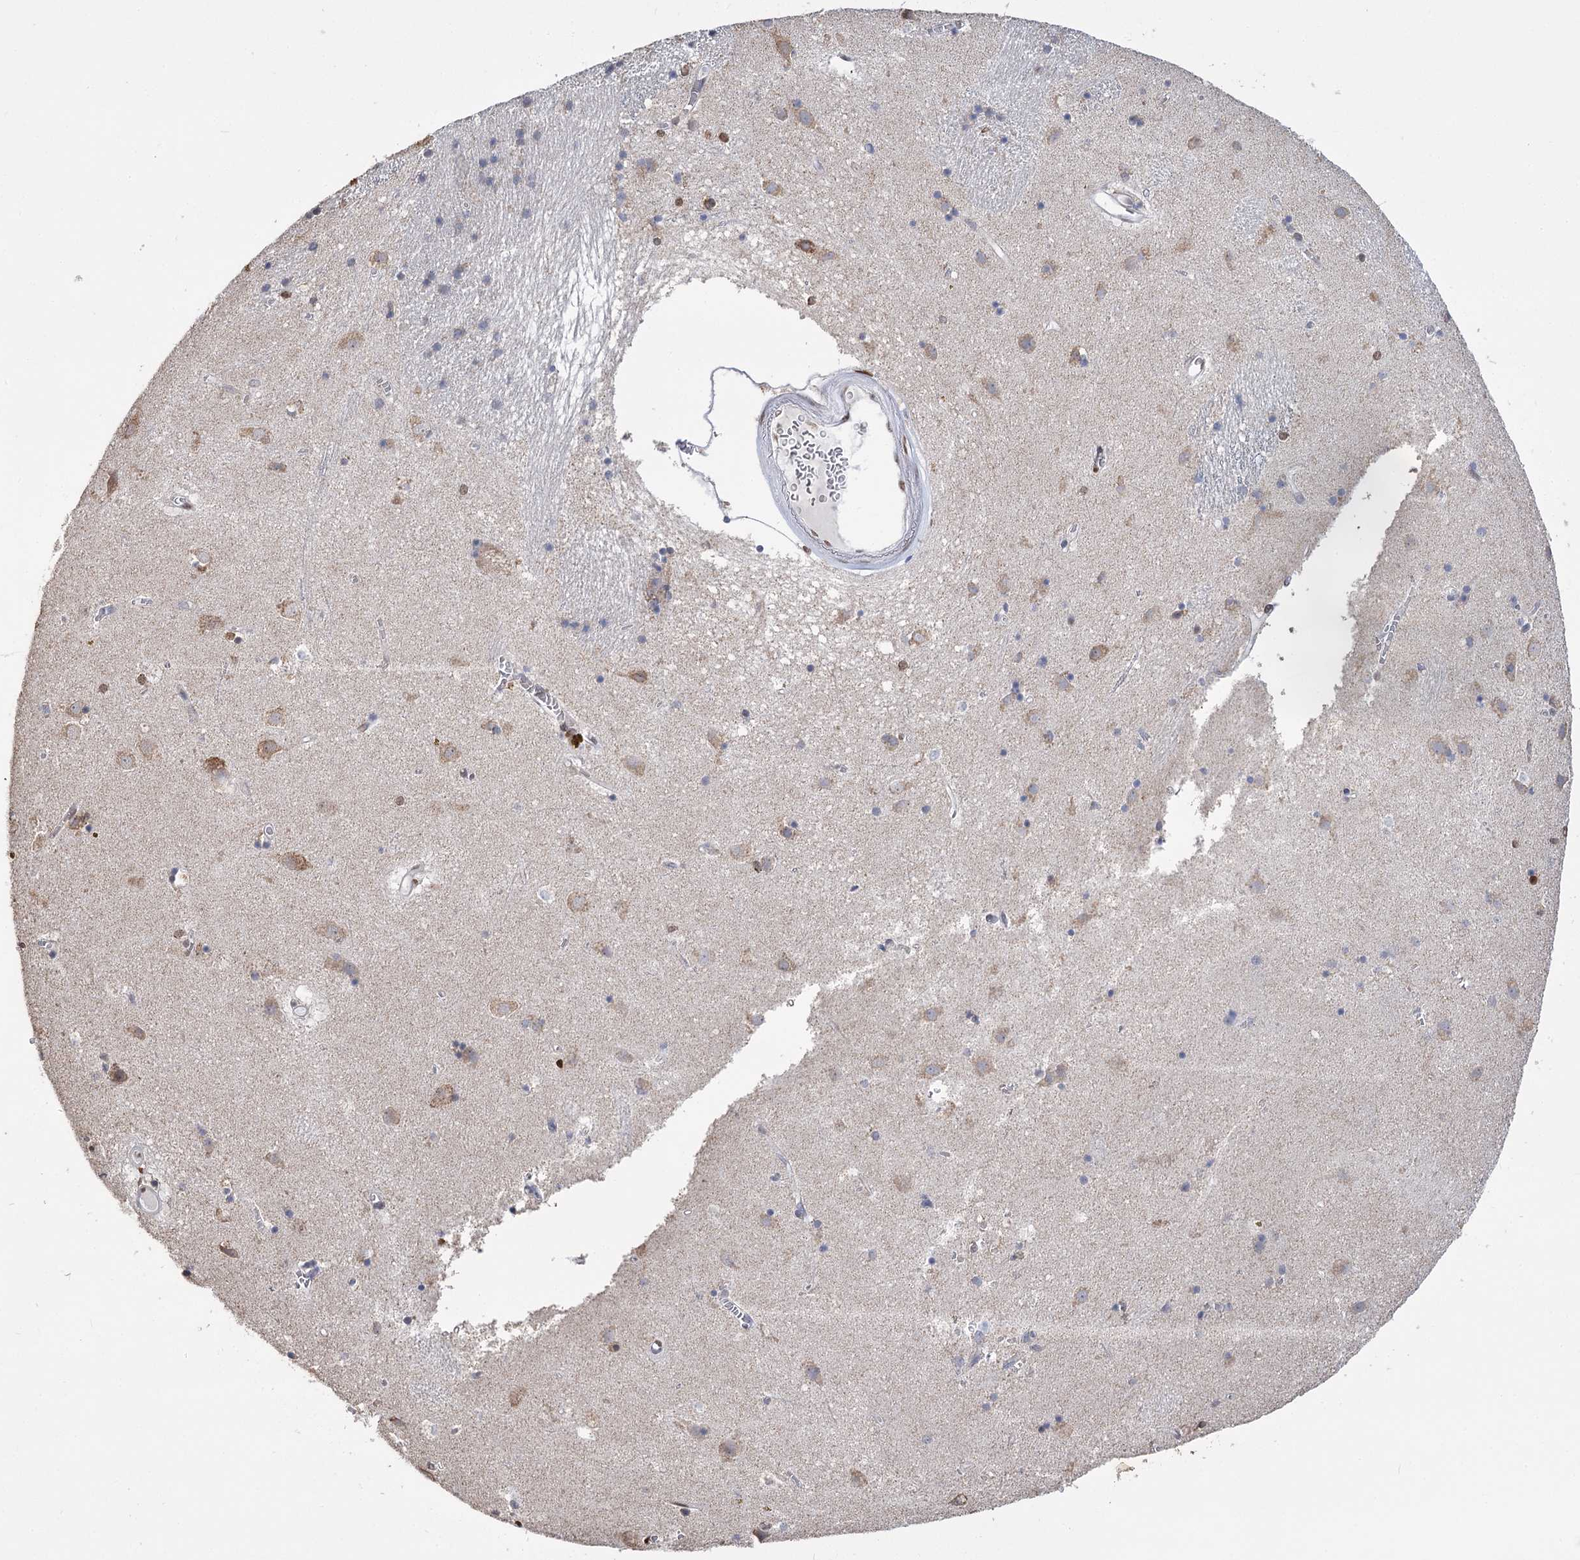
{"staining": {"intensity": "moderate", "quantity": ">75%", "location": "cytoplasmic/membranous"}, "tissue": "caudate", "cell_type": "Glial cells", "image_type": "normal", "snomed": [{"axis": "morphology", "description": "Normal tissue, NOS"}, {"axis": "topography", "description": "Lateral ventricle wall"}], "caption": "Caudate stained for a protein displays moderate cytoplasmic/membranous positivity in glial cells. (Stains: DAB (3,3'-diaminobenzidine) in brown, nuclei in blue, Microscopy: brightfield microscopy at high magnification).", "gene": "NFU1", "patient": {"sex": "male", "age": 70}}